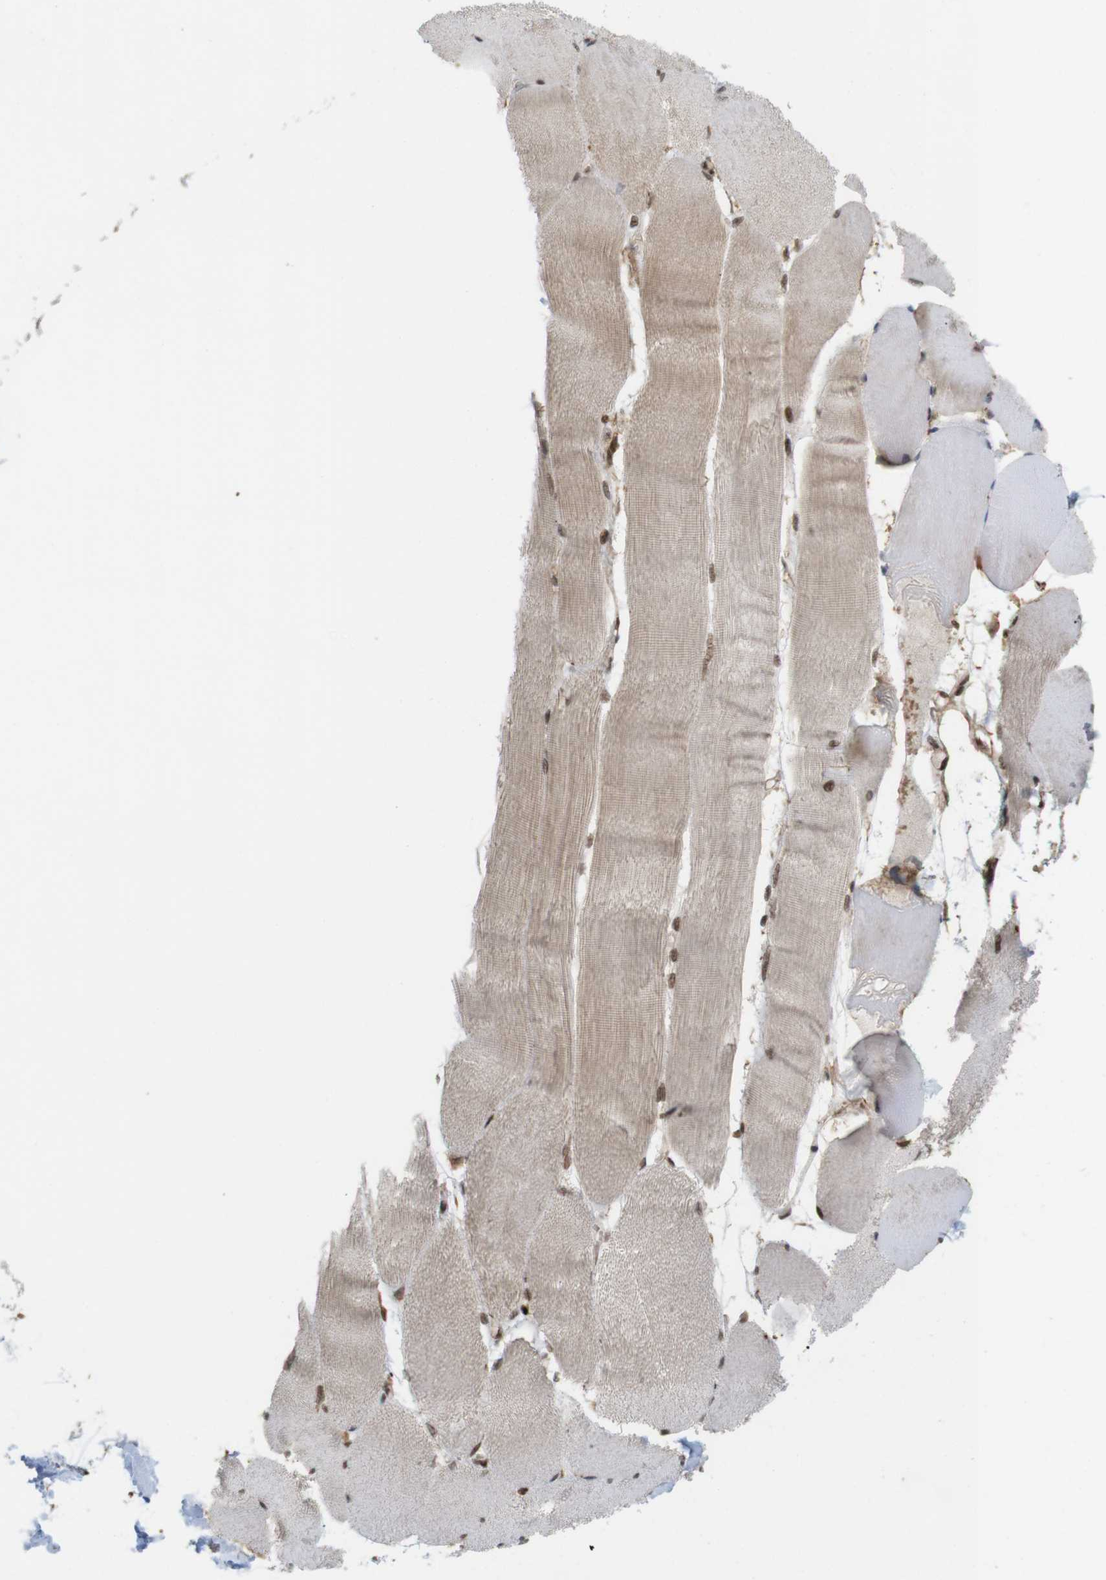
{"staining": {"intensity": "moderate", "quantity": ">75%", "location": "cytoplasmic/membranous,nuclear"}, "tissue": "skeletal muscle", "cell_type": "Myocytes", "image_type": "normal", "snomed": [{"axis": "morphology", "description": "Normal tissue, NOS"}, {"axis": "morphology", "description": "Squamous cell carcinoma, NOS"}, {"axis": "topography", "description": "Skeletal muscle"}], "caption": "Moderate cytoplasmic/membranous,nuclear protein staining is seen in about >75% of myocytes in skeletal muscle. (DAB IHC with brightfield microscopy, high magnification).", "gene": "SP2", "patient": {"sex": "male", "age": 51}}